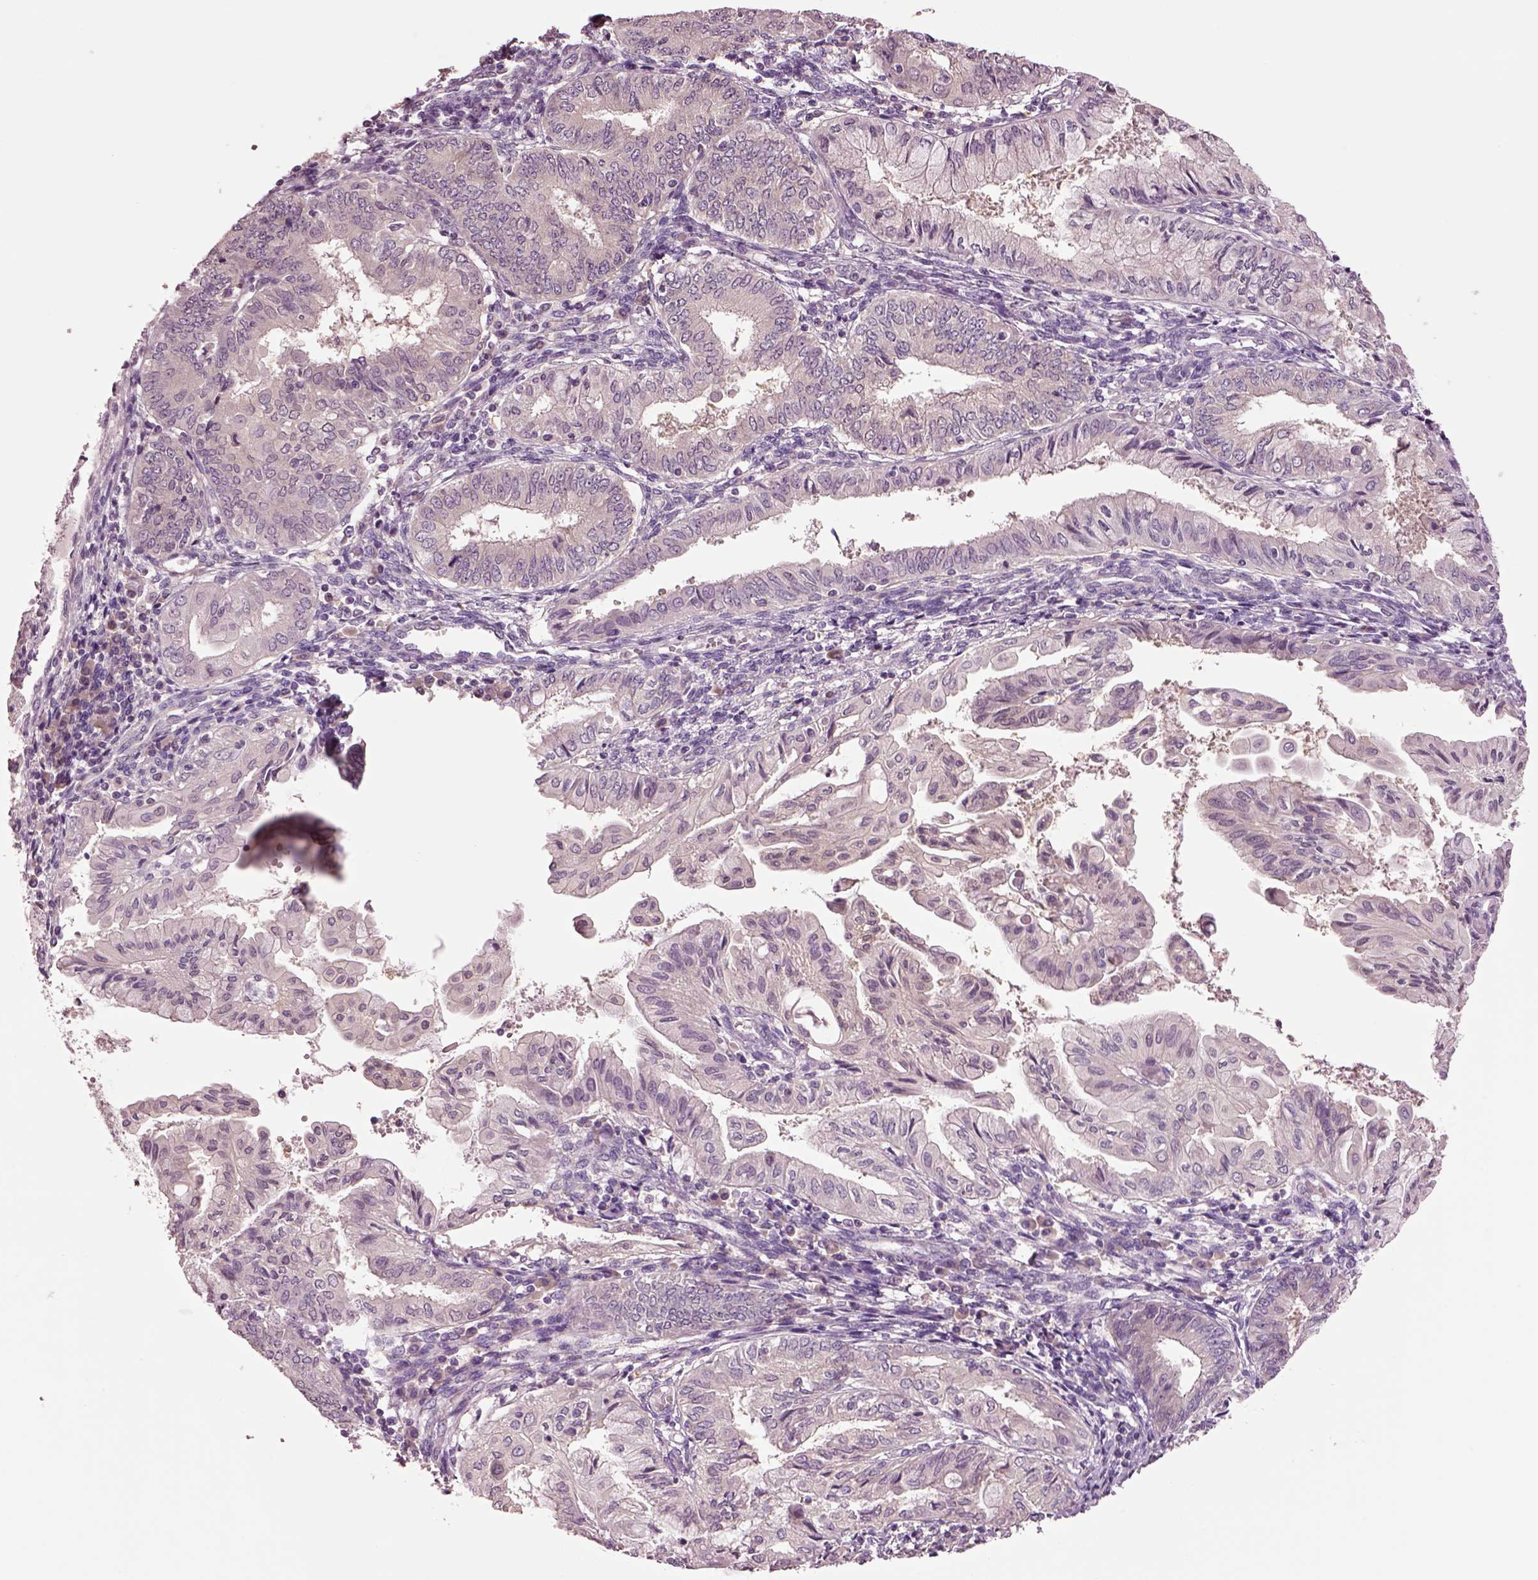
{"staining": {"intensity": "negative", "quantity": "none", "location": "none"}, "tissue": "endometrial cancer", "cell_type": "Tumor cells", "image_type": "cancer", "snomed": [{"axis": "morphology", "description": "Adenocarcinoma, NOS"}, {"axis": "topography", "description": "Endometrium"}], "caption": "Human adenocarcinoma (endometrial) stained for a protein using immunohistochemistry displays no staining in tumor cells.", "gene": "CLPSL1", "patient": {"sex": "female", "age": 68}}